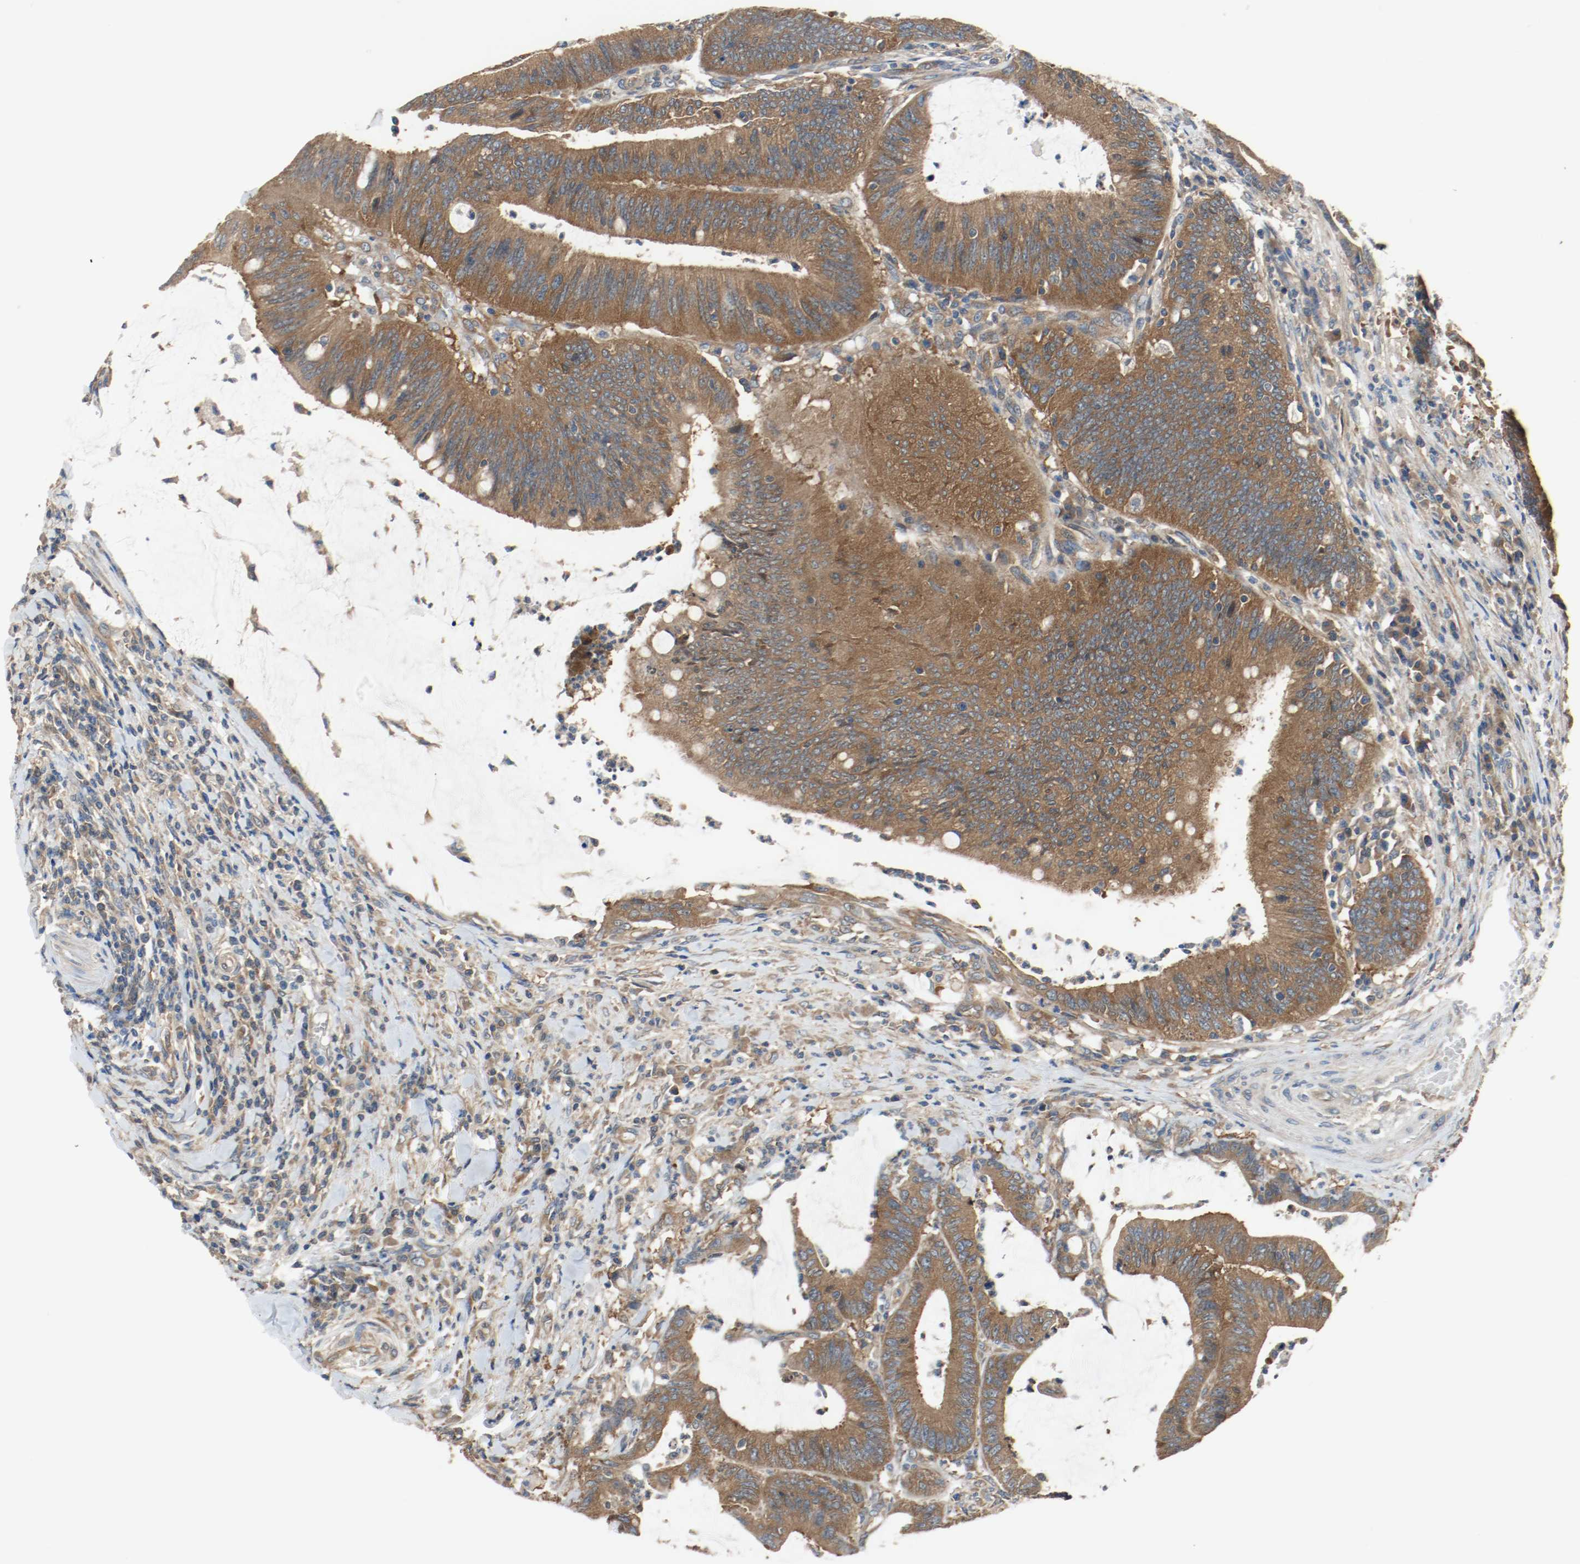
{"staining": {"intensity": "strong", "quantity": ">75%", "location": "cytoplasmic/membranous"}, "tissue": "colorectal cancer", "cell_type": "Tumor cells", "image_type": "cancer", "snomed": [{"axis": "morphology", "description": "Adenocarcinoma, NOS"}, {"axis": "topography", "description": "Rectum"}], "caption": "A high-resolution histopathology image shows immunohistochemistry (IHC) staining of colorectal cancer, which demonstrates strong cytoplasmic/membranous expression in approximately >75% of tumor cells.", "gene": "HGS", "patient": {"sex": "female", "age": 66}}